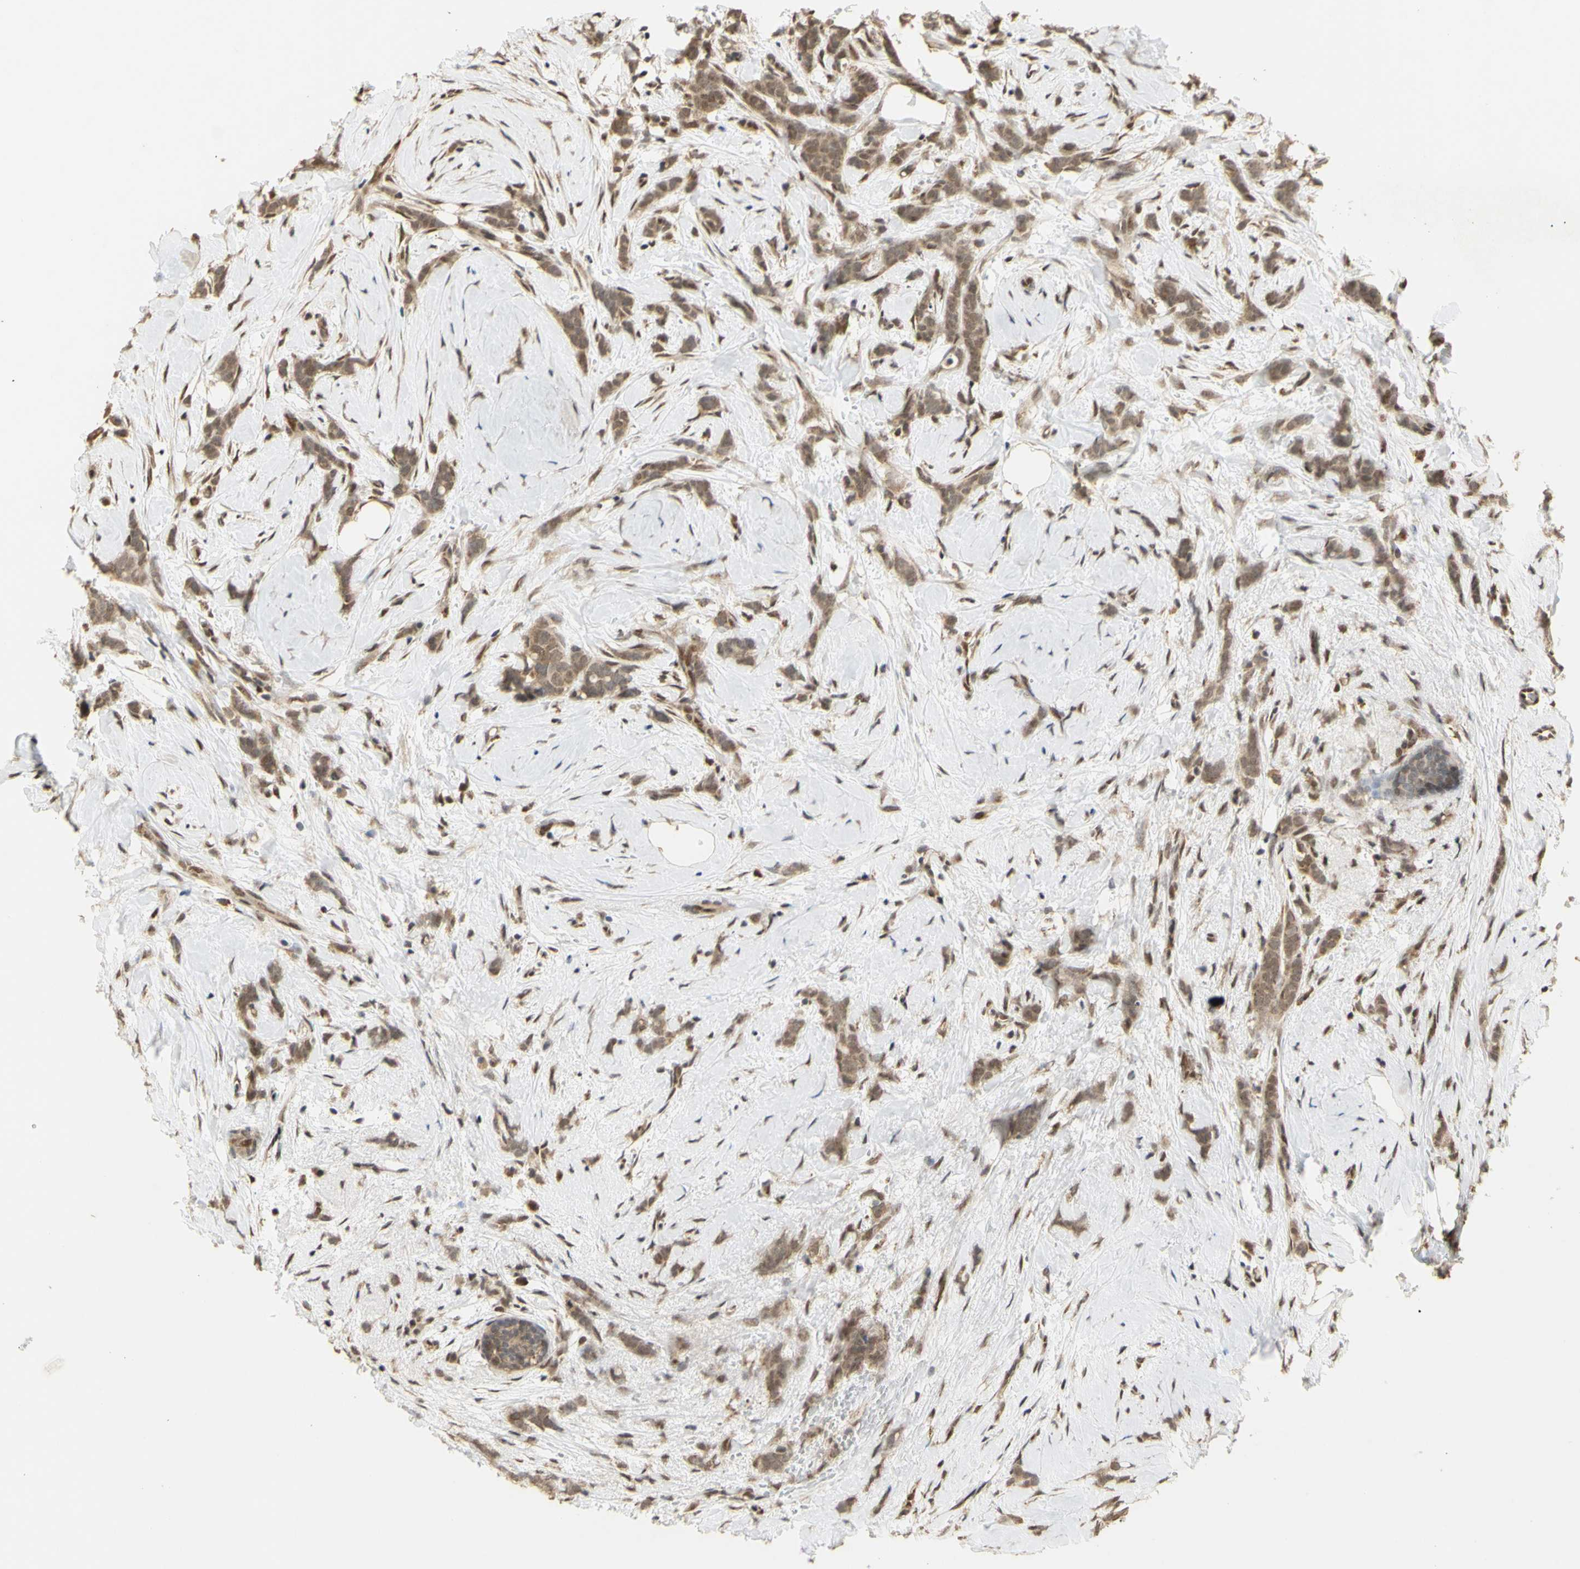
{"staining": {"intensity": "moderate", "quantity": ">75%", "location": "cytoplasmic/membranous"}, "tissue": "breast cancer", "cell_type": "Tumor cells", "image_type": "cancer", "snomed": [{"axis": "morphology", "description": "Lobular carcinoma, in situ"}, {"axis": "morphology", "description": "Lobular carcinoma"}, {"axis": "topography", "description": "Breast"}], "caption": "The immunohistochemical stain highlights moderate cytoplasmic/membranous positivity in tumor cells of lobular carcinoma (breast) tissue. (brown staining indicates protein expression, while blue staining denotes nuclei).", "gene": "GTF2E2", "patient": {"sex": "female", "age": 41}}